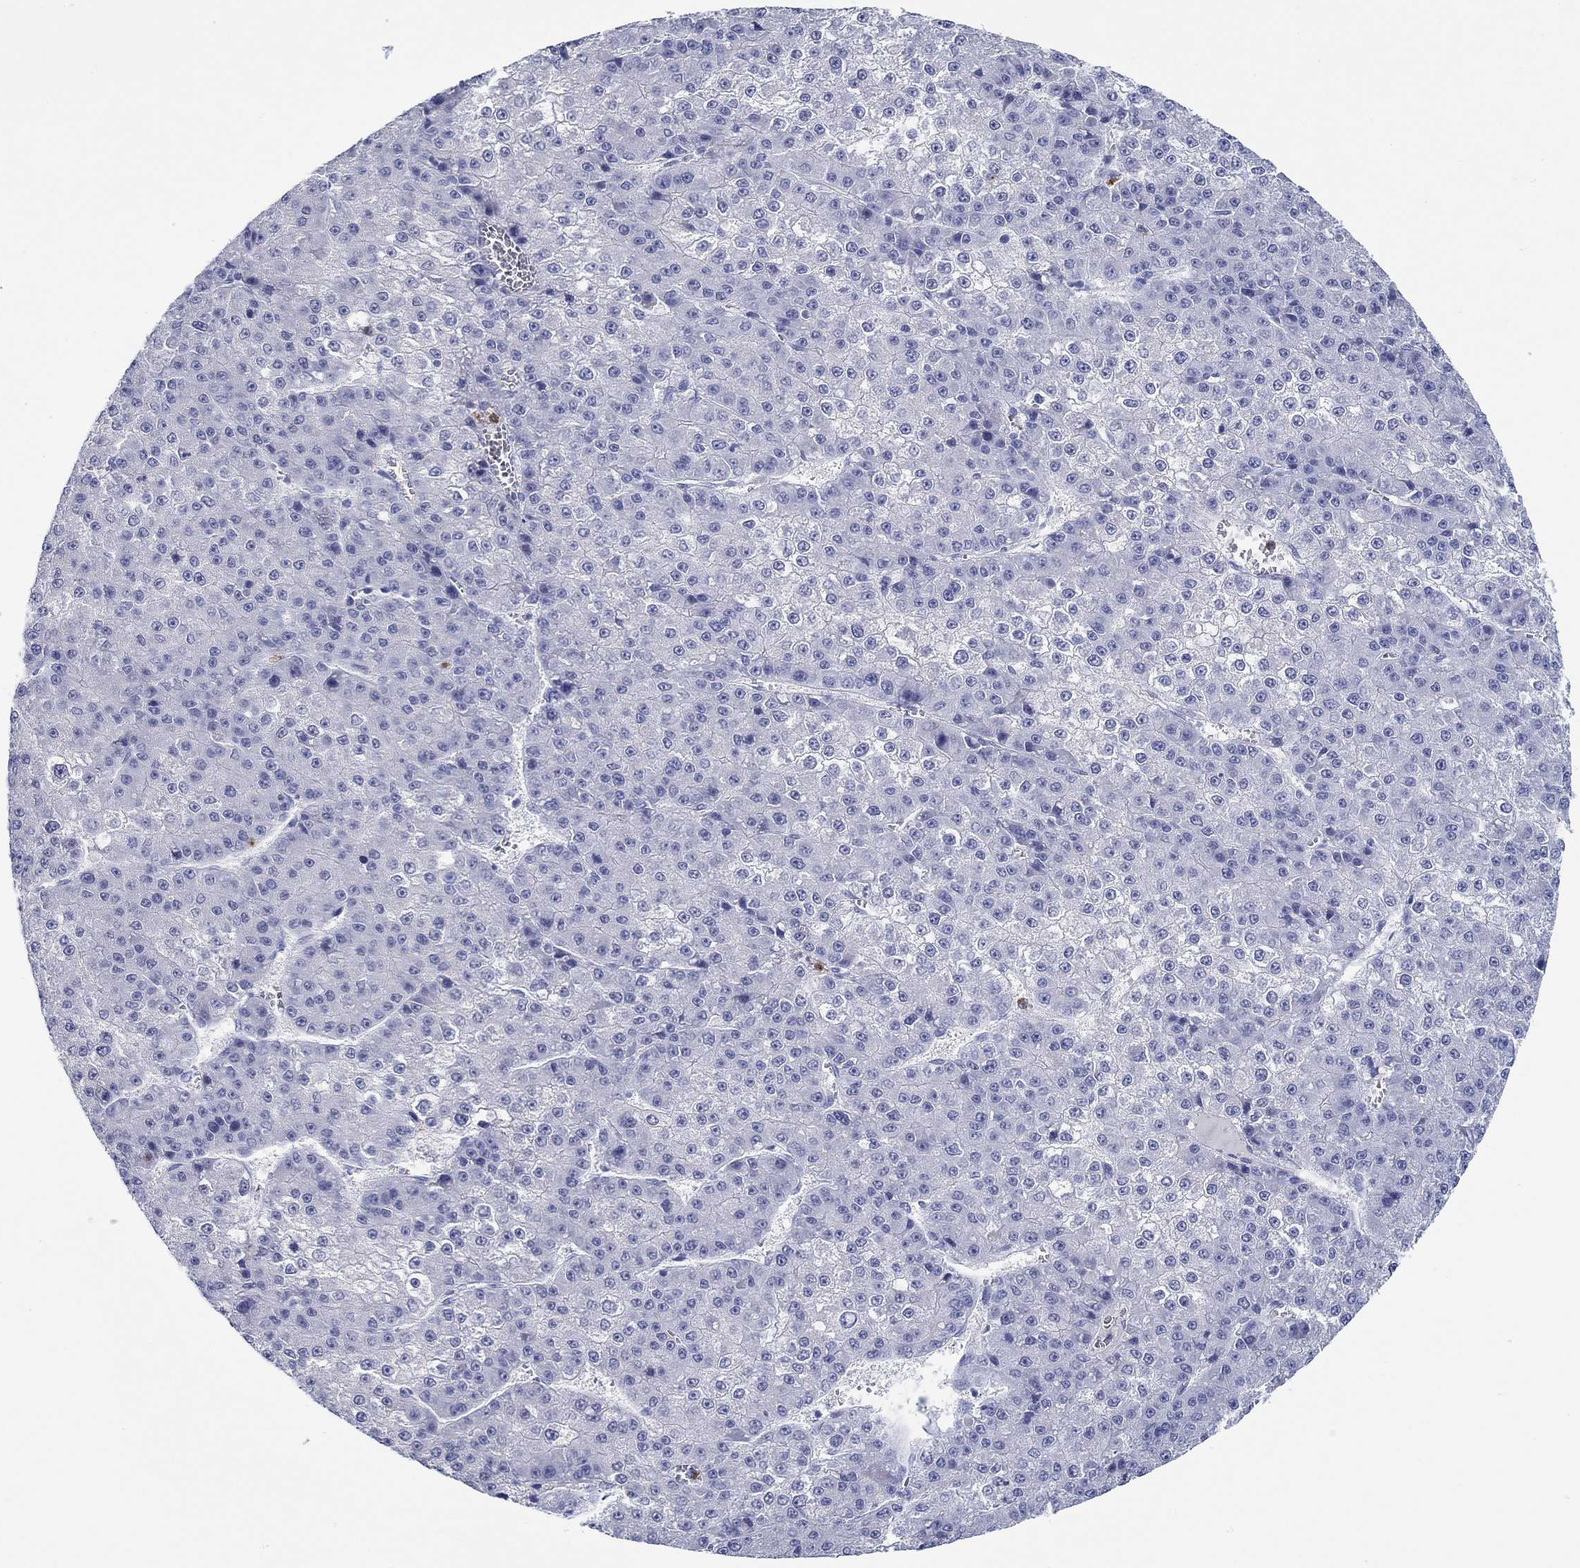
{"staining": {"intensity": "negative", "quantity": "none", "location": "none"}, "tissue": "liver cancer", "cell_type": "Tumor cells", "image_type": "cancer", "snomed": [{"axis": "morphology", "description": "Carcinoma, Hepatocellular, NOS"}, {"axis": "topography", "description": "Liver"}], "caption": "Immunohistochemistry (IHC) photomicrograph of neoplastic tissue: human liver cancer stained with DAB displays no significant protein positivity in tumor cells.", "gene": "EPX", "patient": {"sex": "female", "age": 73}}